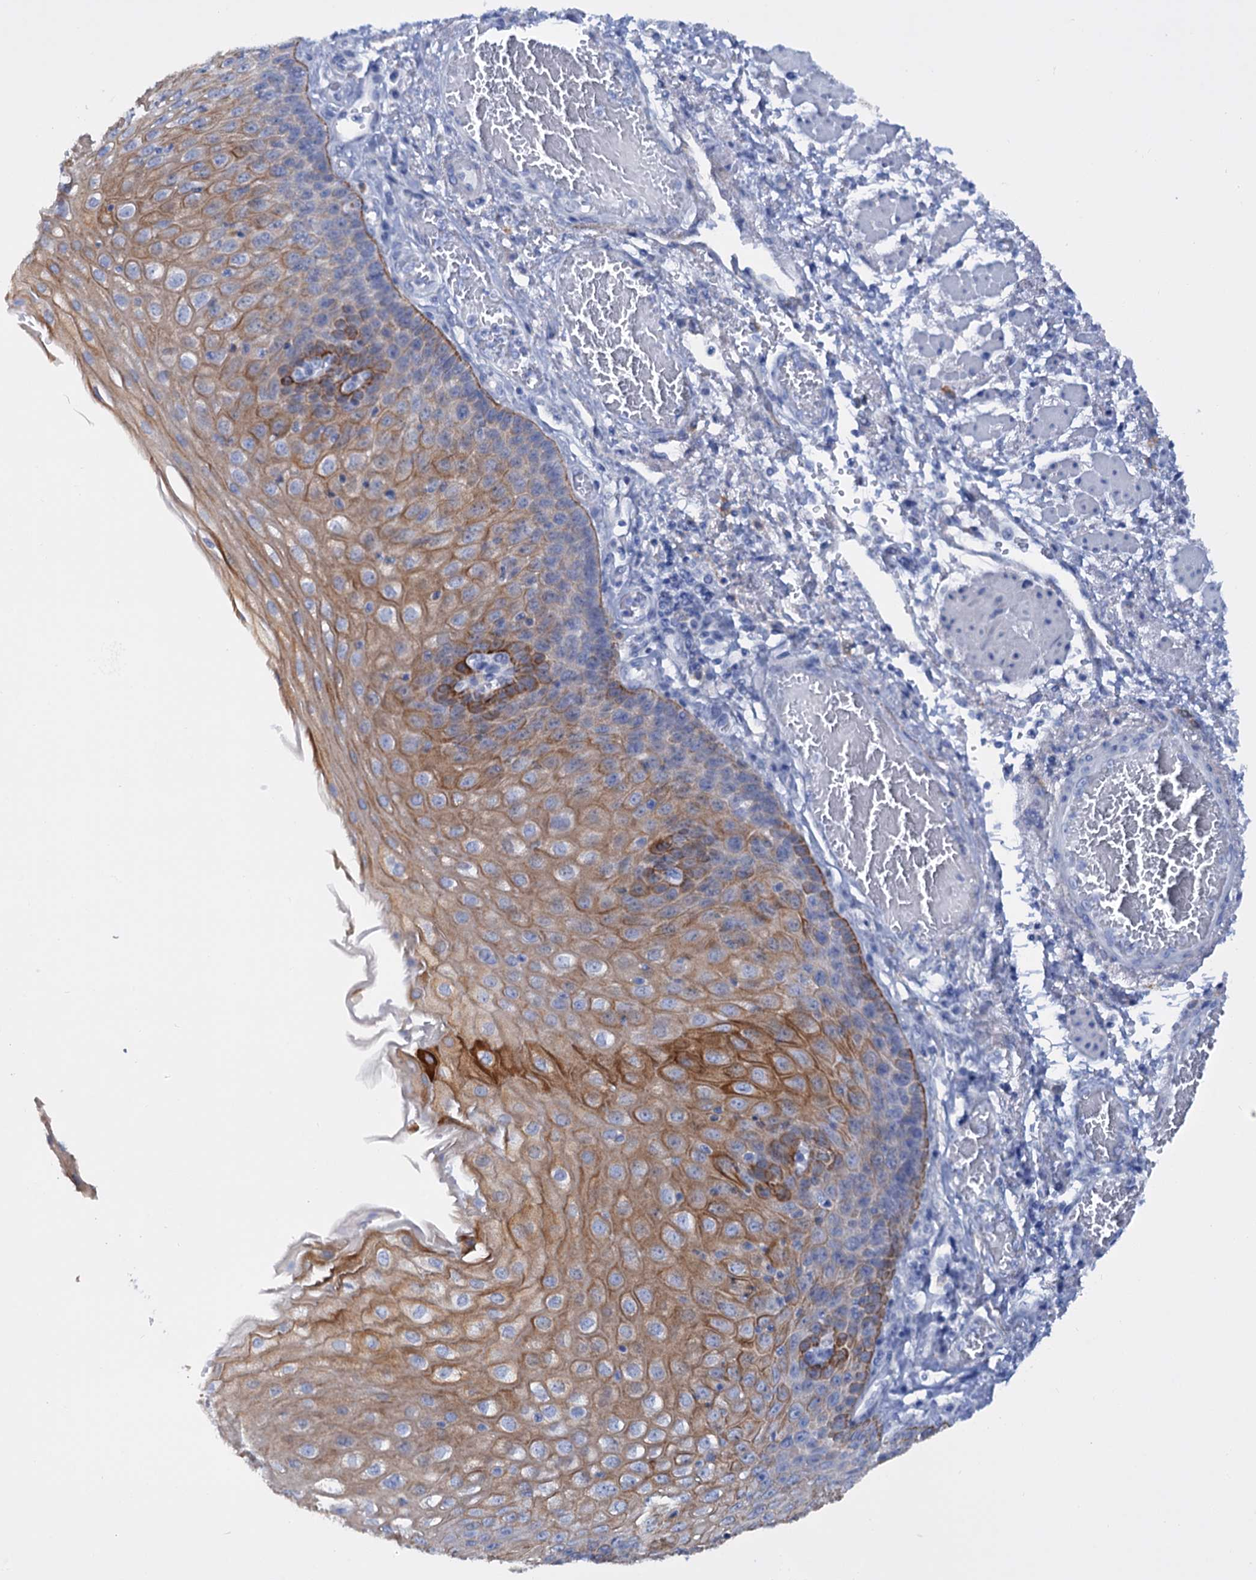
{"staining": {"intensity": "moderate", "quantity": "25%-75%", "location": "cytoplasmic/membranous"}, "tissue": "esophagus", "cell_type": "Squamous epithelial cells", "image_type": "normal", "snomed": [{"axis": "morphology", "description": "Normal tissue, NOS"}, {"axis": "topography", "description": "Esophagus"}], "caption": "Squamous epithelial cells show moderate cytoplasmic/membranous positivity in approximately 25%-75% of cells in unremarkable esophagus. (DAB = brown stain, brightfield microscopy at high magnification).", "gene": "FAAP20", "patient": {"sex": "male", "age": 81}}